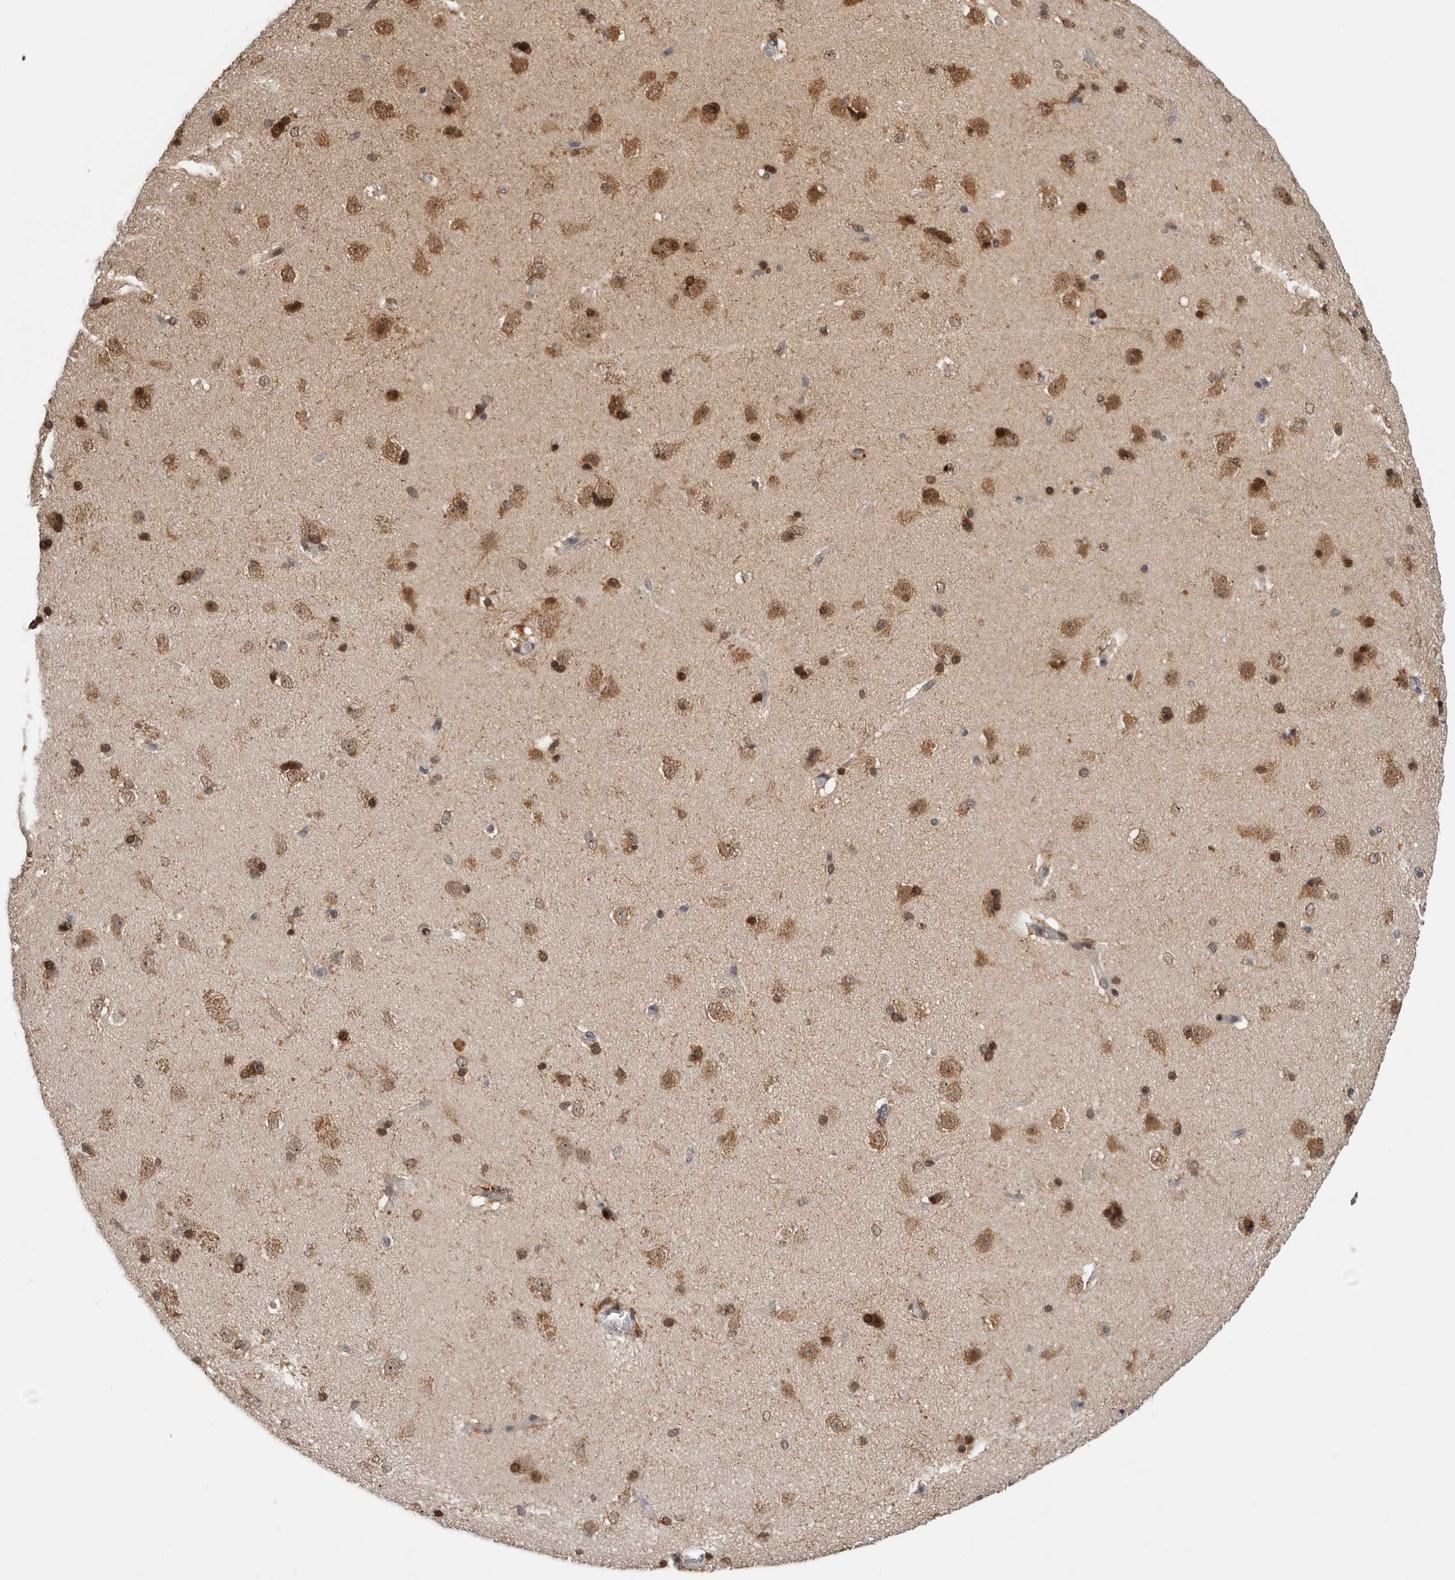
{"staining": {"intensity": "moderate", "quantity": ">75%", "location": "cytoplasmic/membranous,nuclear"}, "tissue": "caudate", "cell_type": "Glial cells", "image_type": "normal", "snomed": [{"axis": "morphology", "description": "Normal tissue, NOS"}, {"axis": "topography", "description": "Lateral ventricle wall"}], "caption": "This photomicrograph shows immunohistochemistry (IHC) staining of unremarkable caudate, with medium moderate cytoplasmic/membranous,nuclear staining in about >75% of glial cells.", "gene": "ZNF521", "patient": {"sex": "female", "age": 19}}